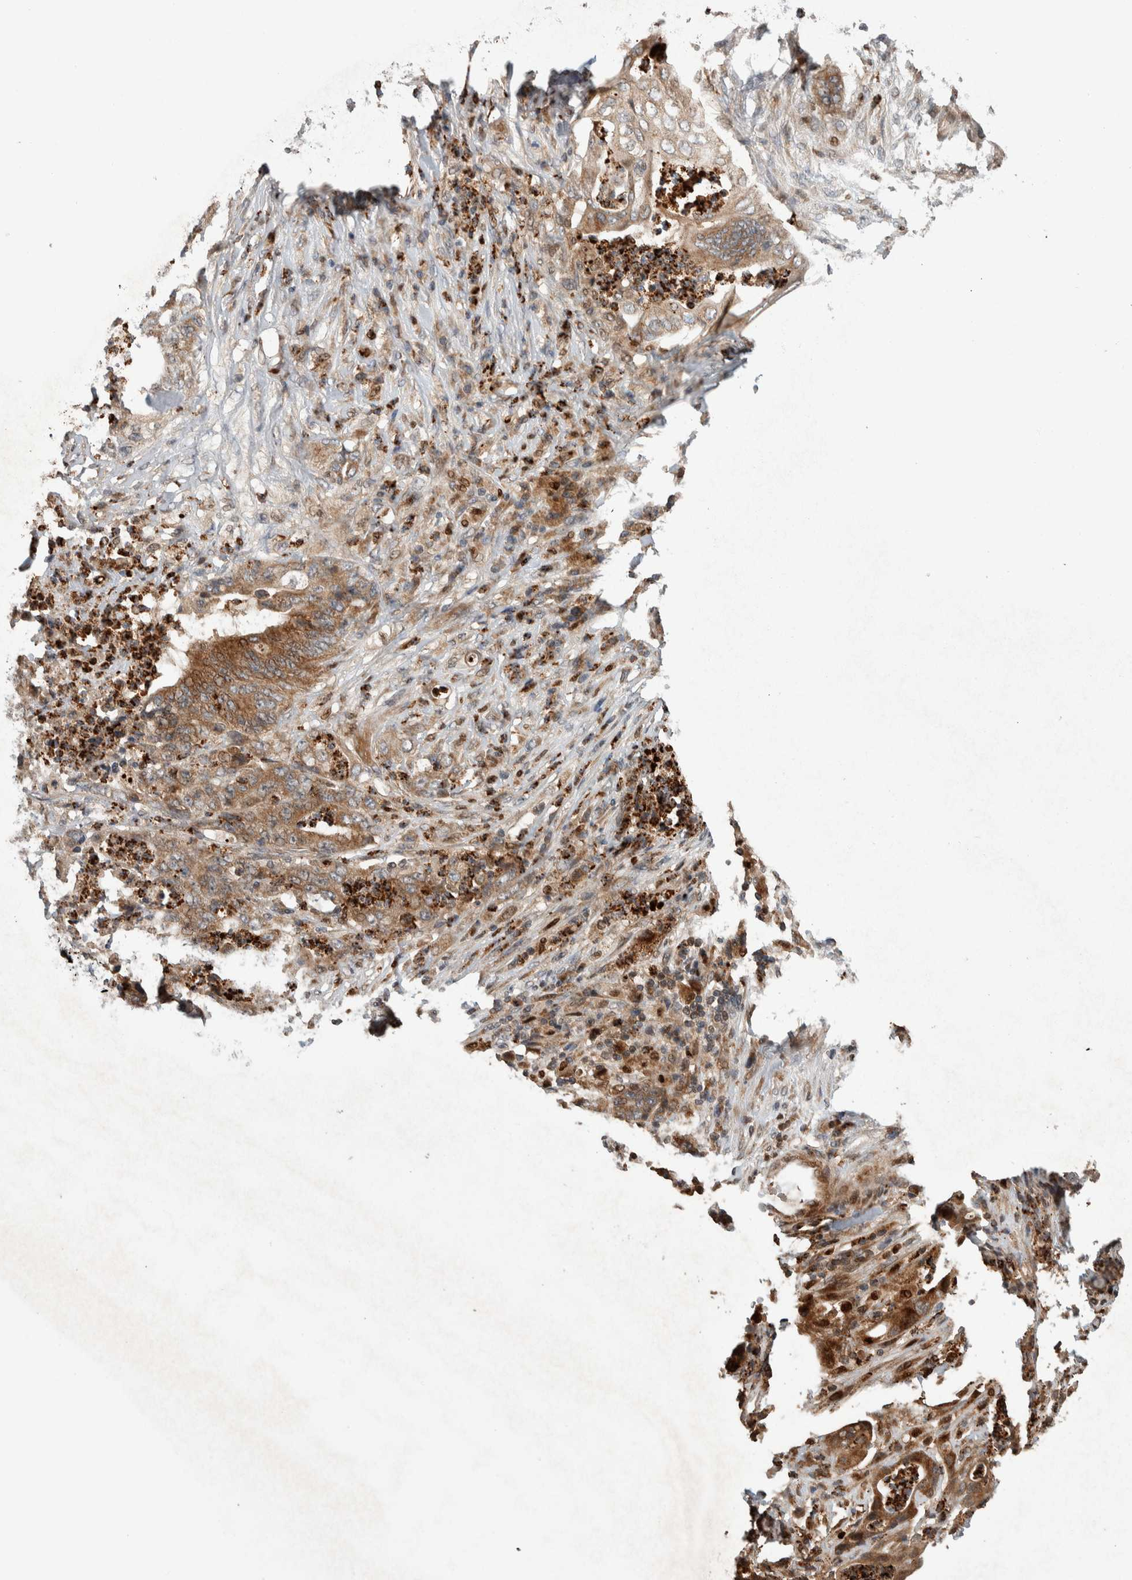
{"staining": {"intensity": "moderate", "quantity": ">75%", "location": "cytoplasmic/membranous"}, "tissue": "stomach cancer", "cell_type": "Tumor cells", "image_type": "cancer", "snomed": [{"axis": "morphology", "description": "Adenocarcinoma, NOS"}, {"axis": "topography", "description": "Stomach"}], "caption": "This image displays immunohistochemistry staining of human stomach adenocarcinoma, with medium moderate cytoplasmic/membranous positivity in about >75% of tumor cells.", "gene": "VPS53", "patient": {"sex": "female", "age": 73}}